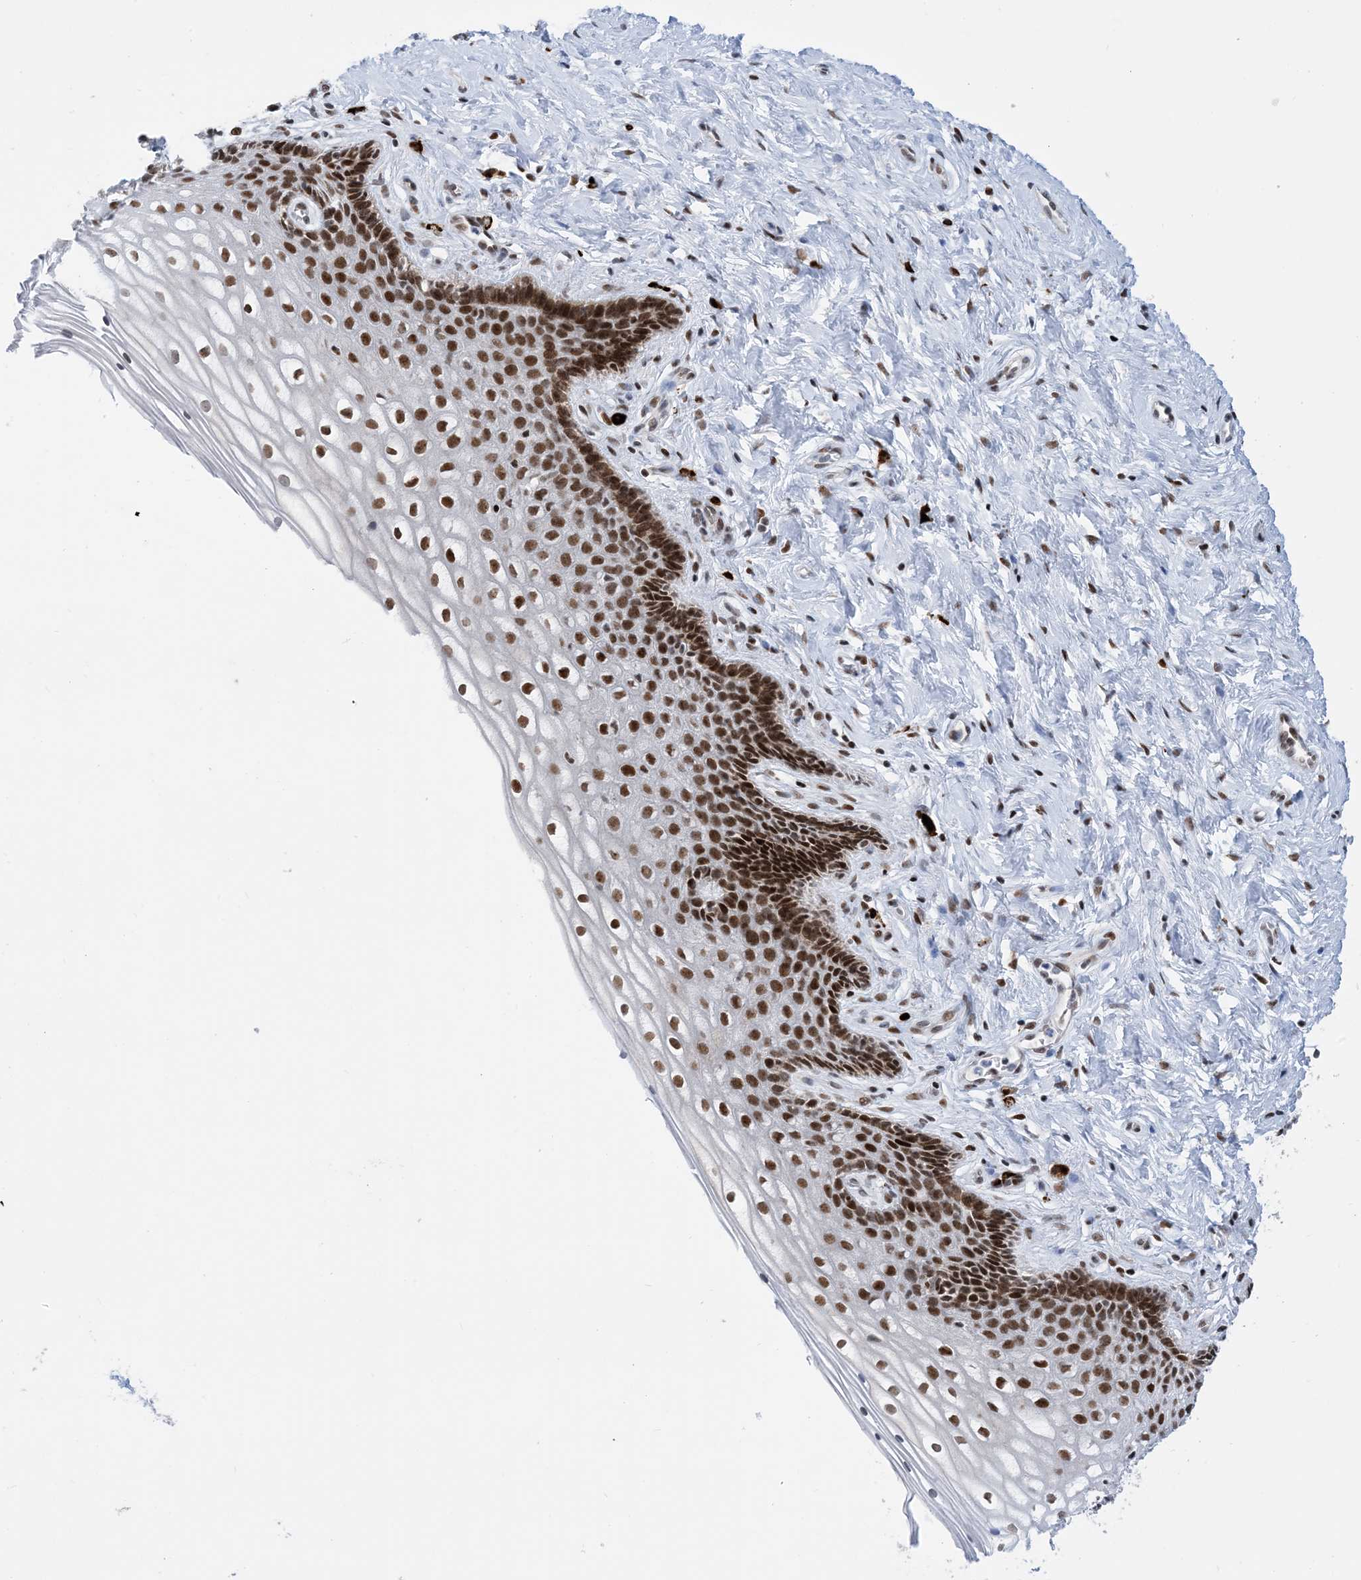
{"staining": {"intensity": "moderate", "quantity": ">75%", "location": "nuclear"}, "tissue": "cervix", "cell_type": "Glandular cells", "image_type": "normal", "snomed": [{"axis": "morphology", "description": "Normal tissue, NOS"}, {"axis": "topography", "description": "Cervix"}], "caption": "Normal cervix exhibits moderate nuclear staining in approximately >75% of glandular cells, visualized by immunohistochemistry. The staining was performed using DAB, with brown indicating positive protein expression. Nuclei are stained blue with hematoxylin.", "gene": "TSPYL1", "patient": {"sex": "female", "age": 33}}